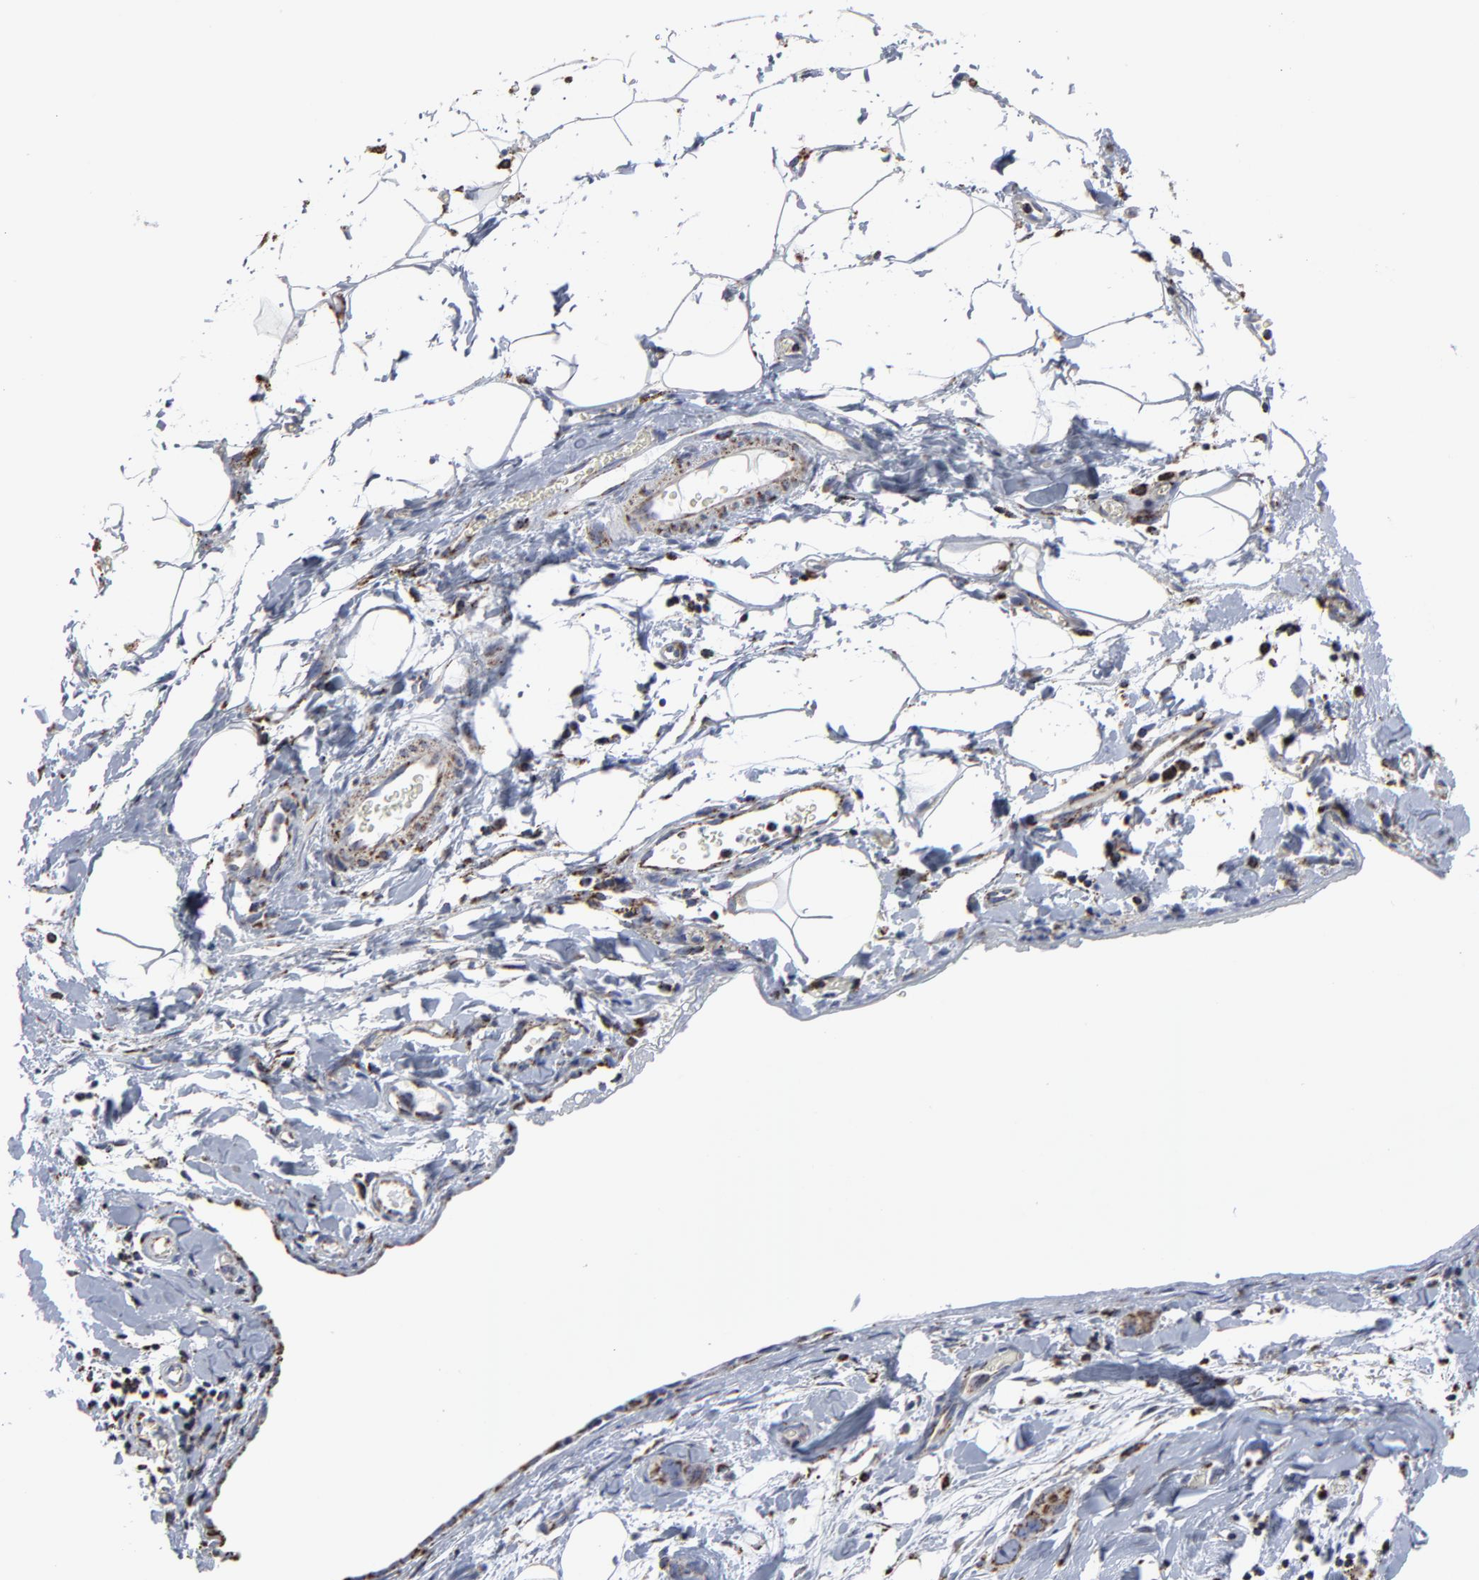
{"staining": {"intensity": "weak", "quantity": ">75%", "location": "cytoplasmic/membranous"}, "tissue": "stomach cancer", "cell_type": "Tumor cells", "image_type": "cancer", "snomed": [{"axis": "morphology", "description": "Adenocarcinoma, NOS"}, {"axis": "topography", "description": "Stomach, upper"}], "caption": "This image displays IHC staining of human stomach cancer (adenocarcinoma), with low weak cytoplasmic/membranous positivity in approximately >75% of tumor cells.", "gene": "TXNRD2", "patient": {"sex": "male", "age": 47}}